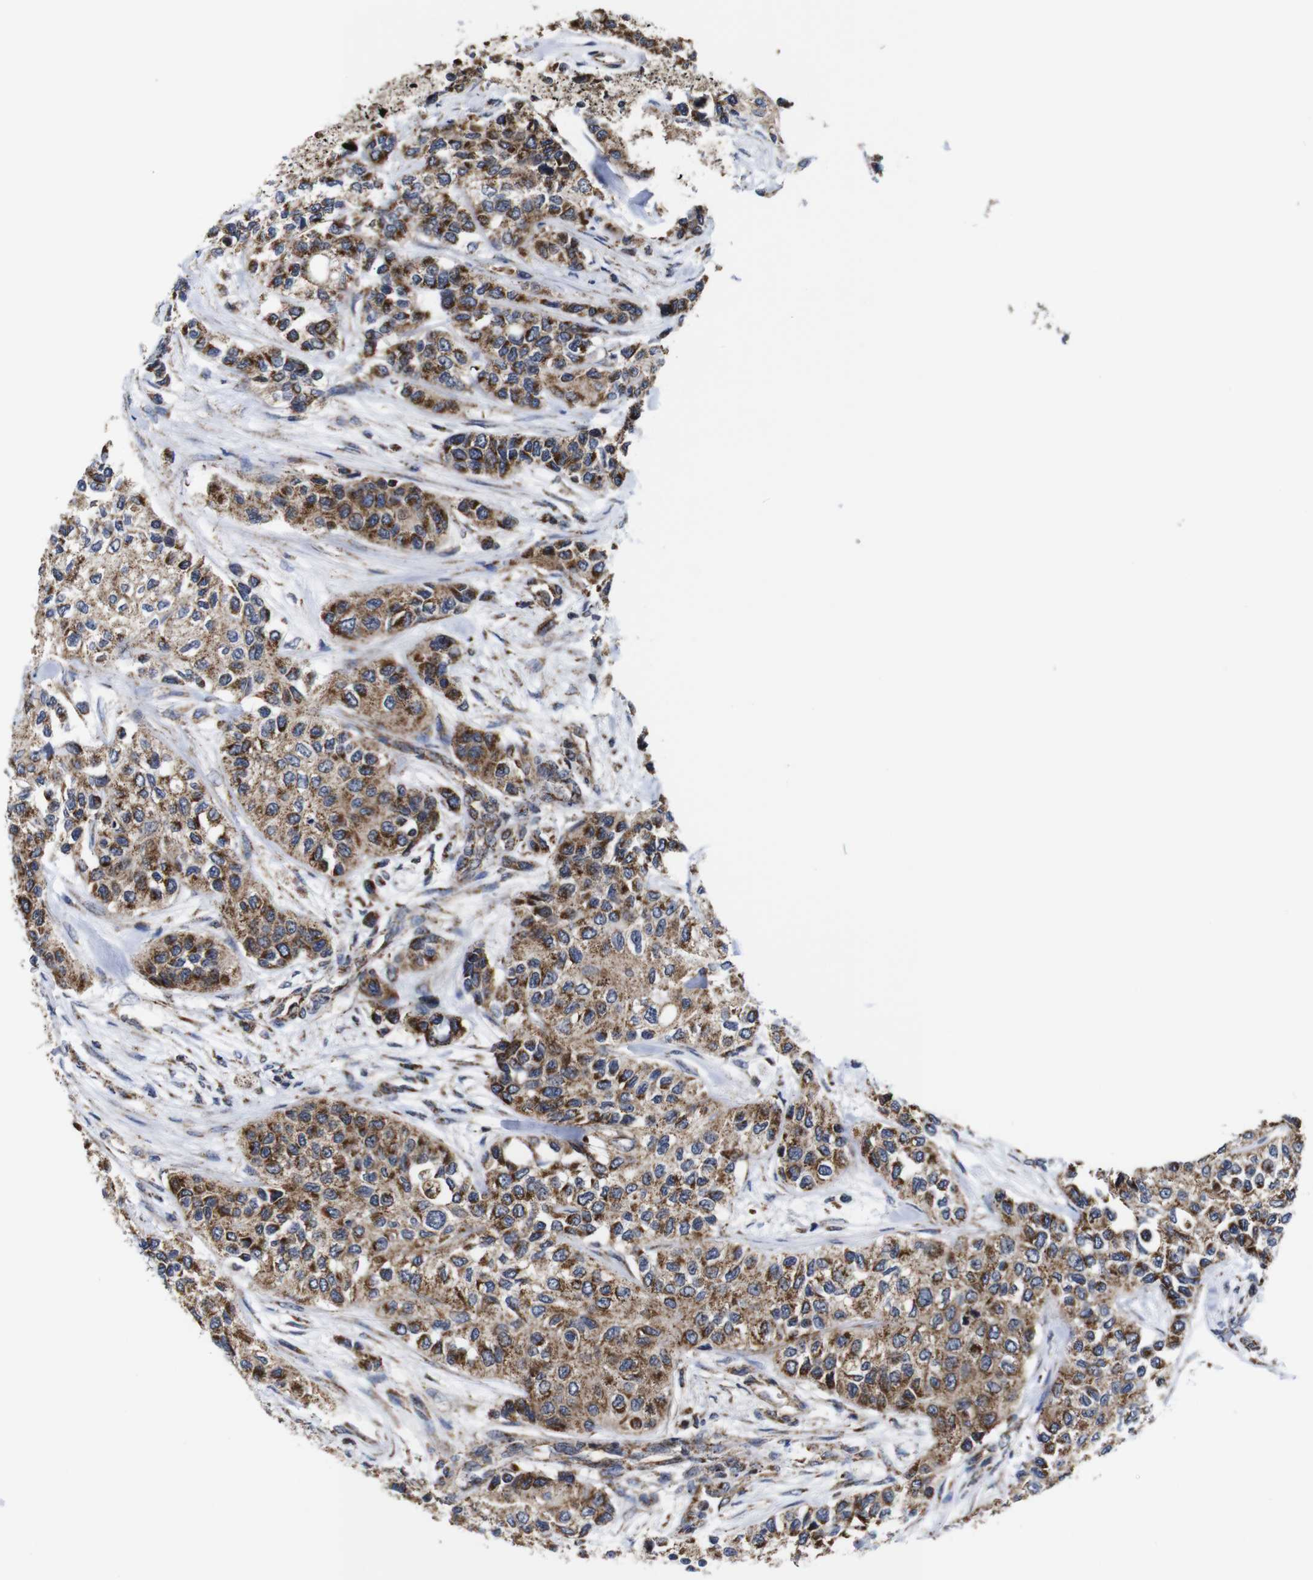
{"staining": {"intensity": "moderate", "quantity": ">75%", "location": "cytoplasmic/membranous"}, "tissue": "urothelial cancer", "cell_type": "Tumor cells", "image_type": "cancer", "snomed": [{"axis": "morphology", "description": "Urothelial carcinoma, High grade"}, {"axis": "topography", "description": "Urinary bladder"}], "caption": "Immunohistochemical staining of urothelial carcinoma (high-grade) shows moderate cytoplasmic/membranous protein positivity in approximately >75% of tumor cells.", "gene": "C17orf80", "patient": {"sex": "female", "age": 56}}